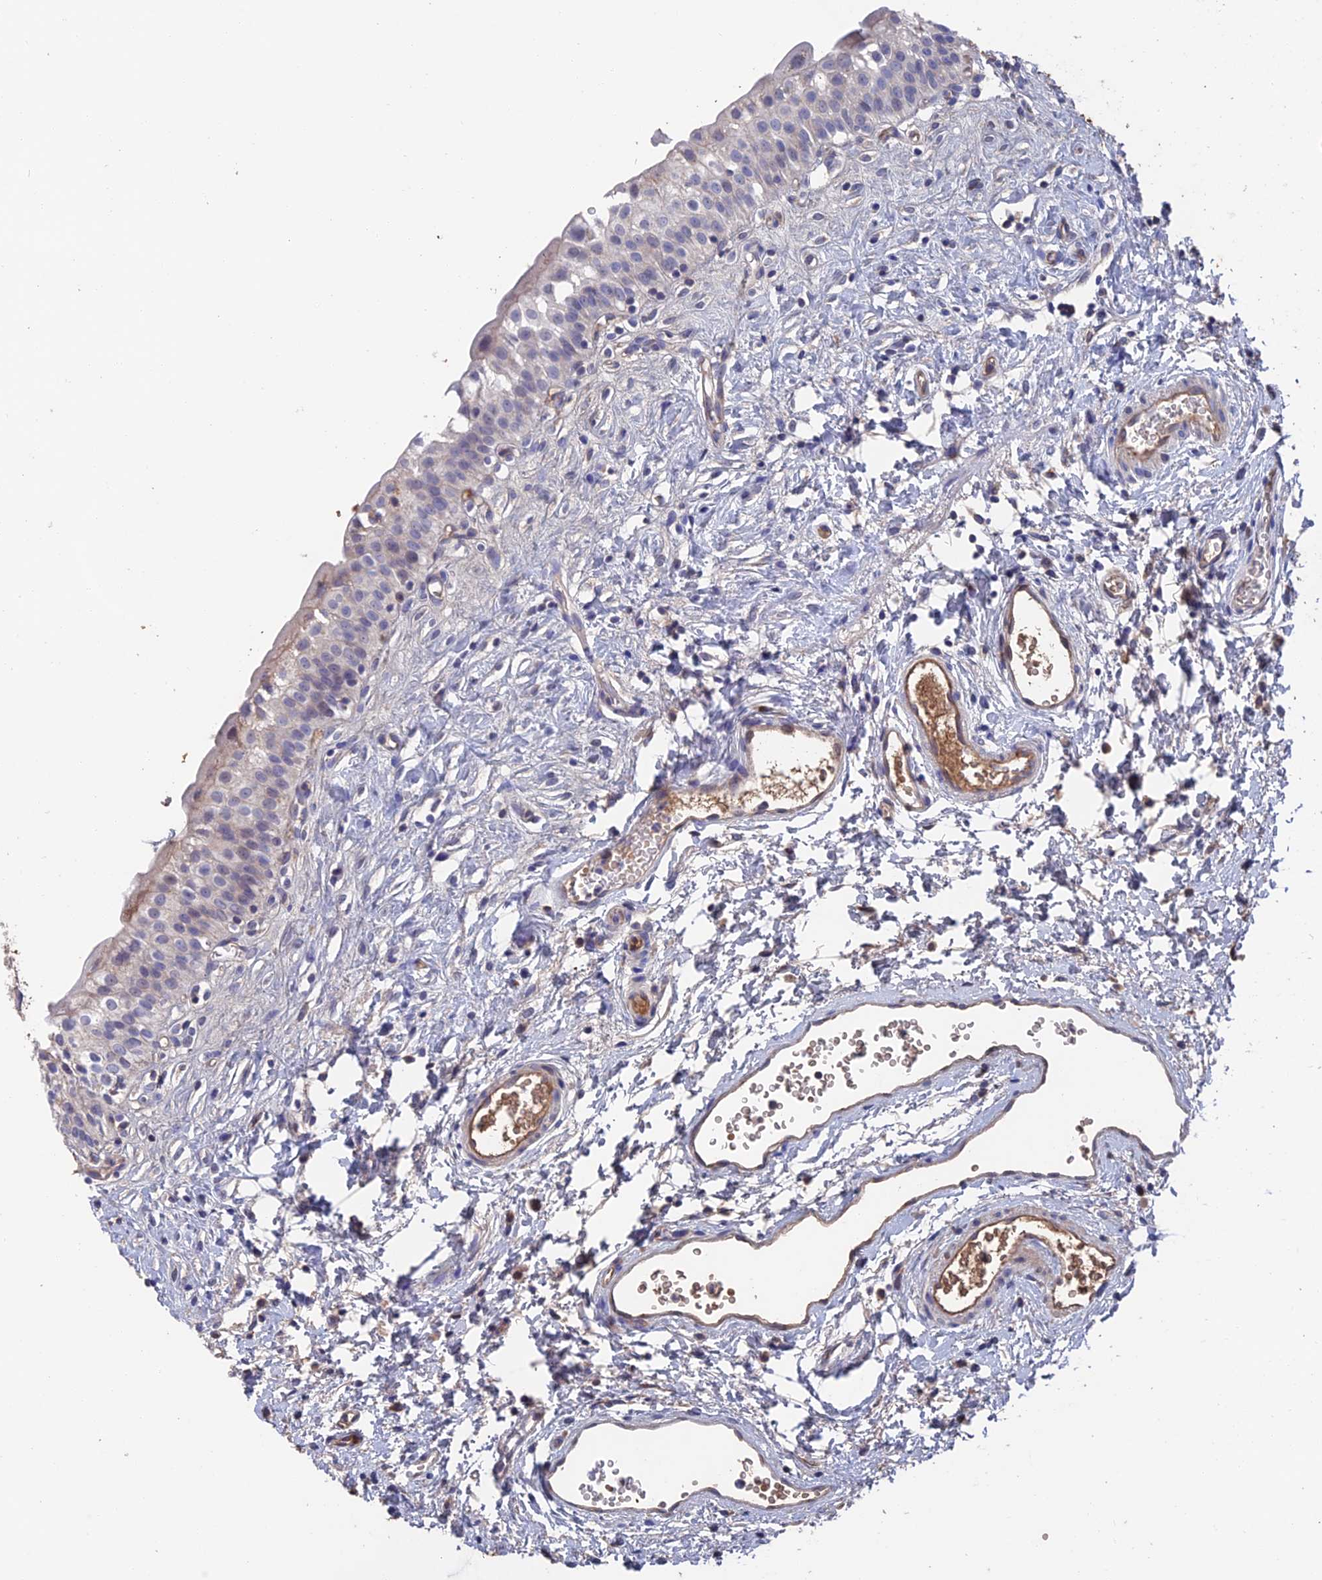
{"staining": {"intensity": "strong", "quantity": "<25%", "location": "cytoplasmic/membranous"}, "tissue": "urinary bladder", "cell_type": "Urothelial cells", "image_type": "normal", "snomed": [{"axis": "morphology", "description": "Normal tissue, NOS"}, {"axis": "topography", "description": "Urinary bladder"}], "caption": "This is a histology image of immunohistochemistry (IHC) staining of benign urinary bladder, which shows strong staining in the cytoplasmic/membranous of urothelial cells.", "gene": "HPF1", "patient": {"sex": "male", "age": 51}}